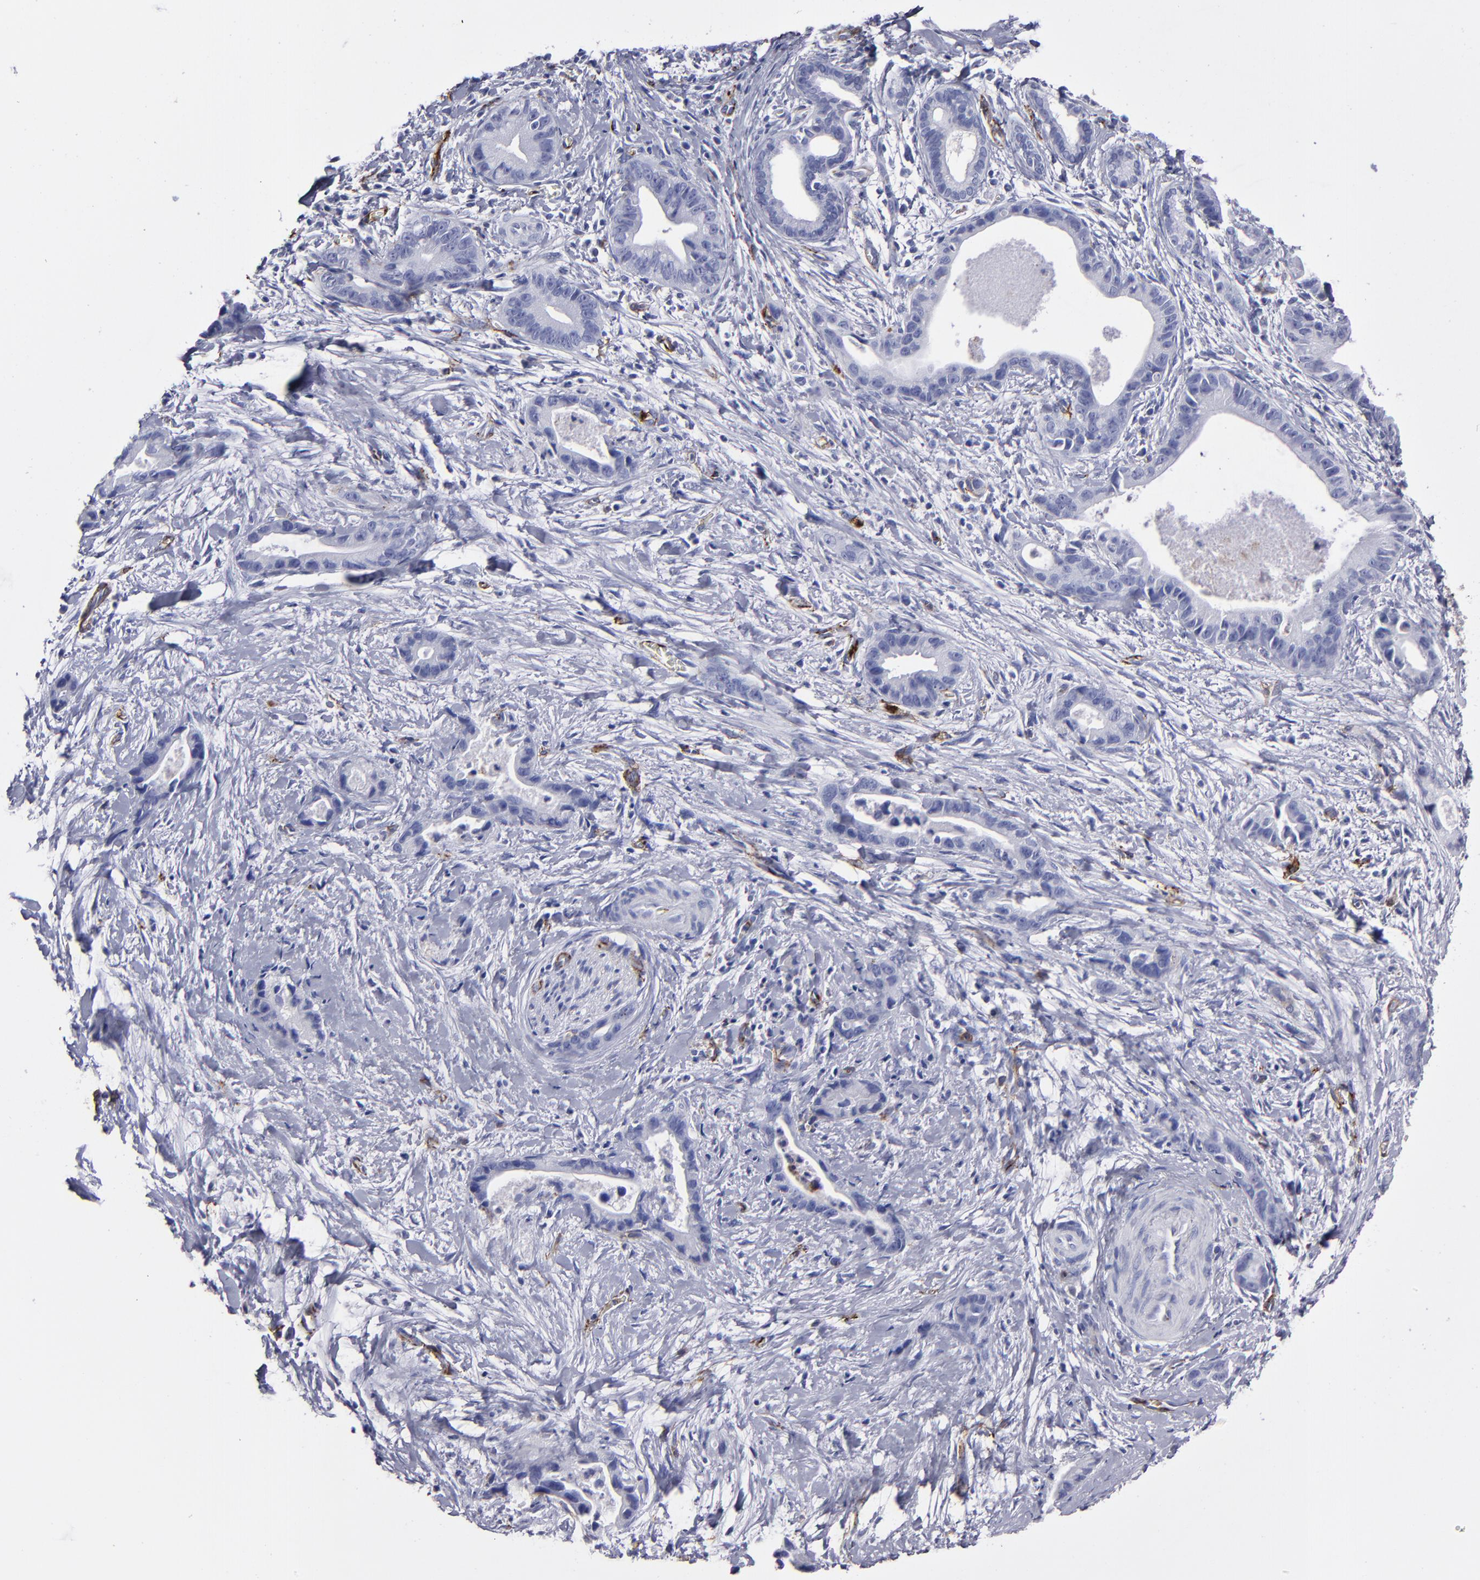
{"staining": {"intensity": "negative", "quantity": "none", "location": "none"}, "tissue": "liver cancer", "cell_type": "Tumor cells", "image_type": "cancer", "snomed": [{"axis": "morphology", "description": "Cholangiocarcinoma"}, {"axis": "topography", "description": "Liver"}], "caption": "This is an immunohistochemistry histopathology image of liver cholangiocarcinoma. There is no staining in tumor cells.", "gene": "CD36", "patient": {"sex": "female", "age": 55}}